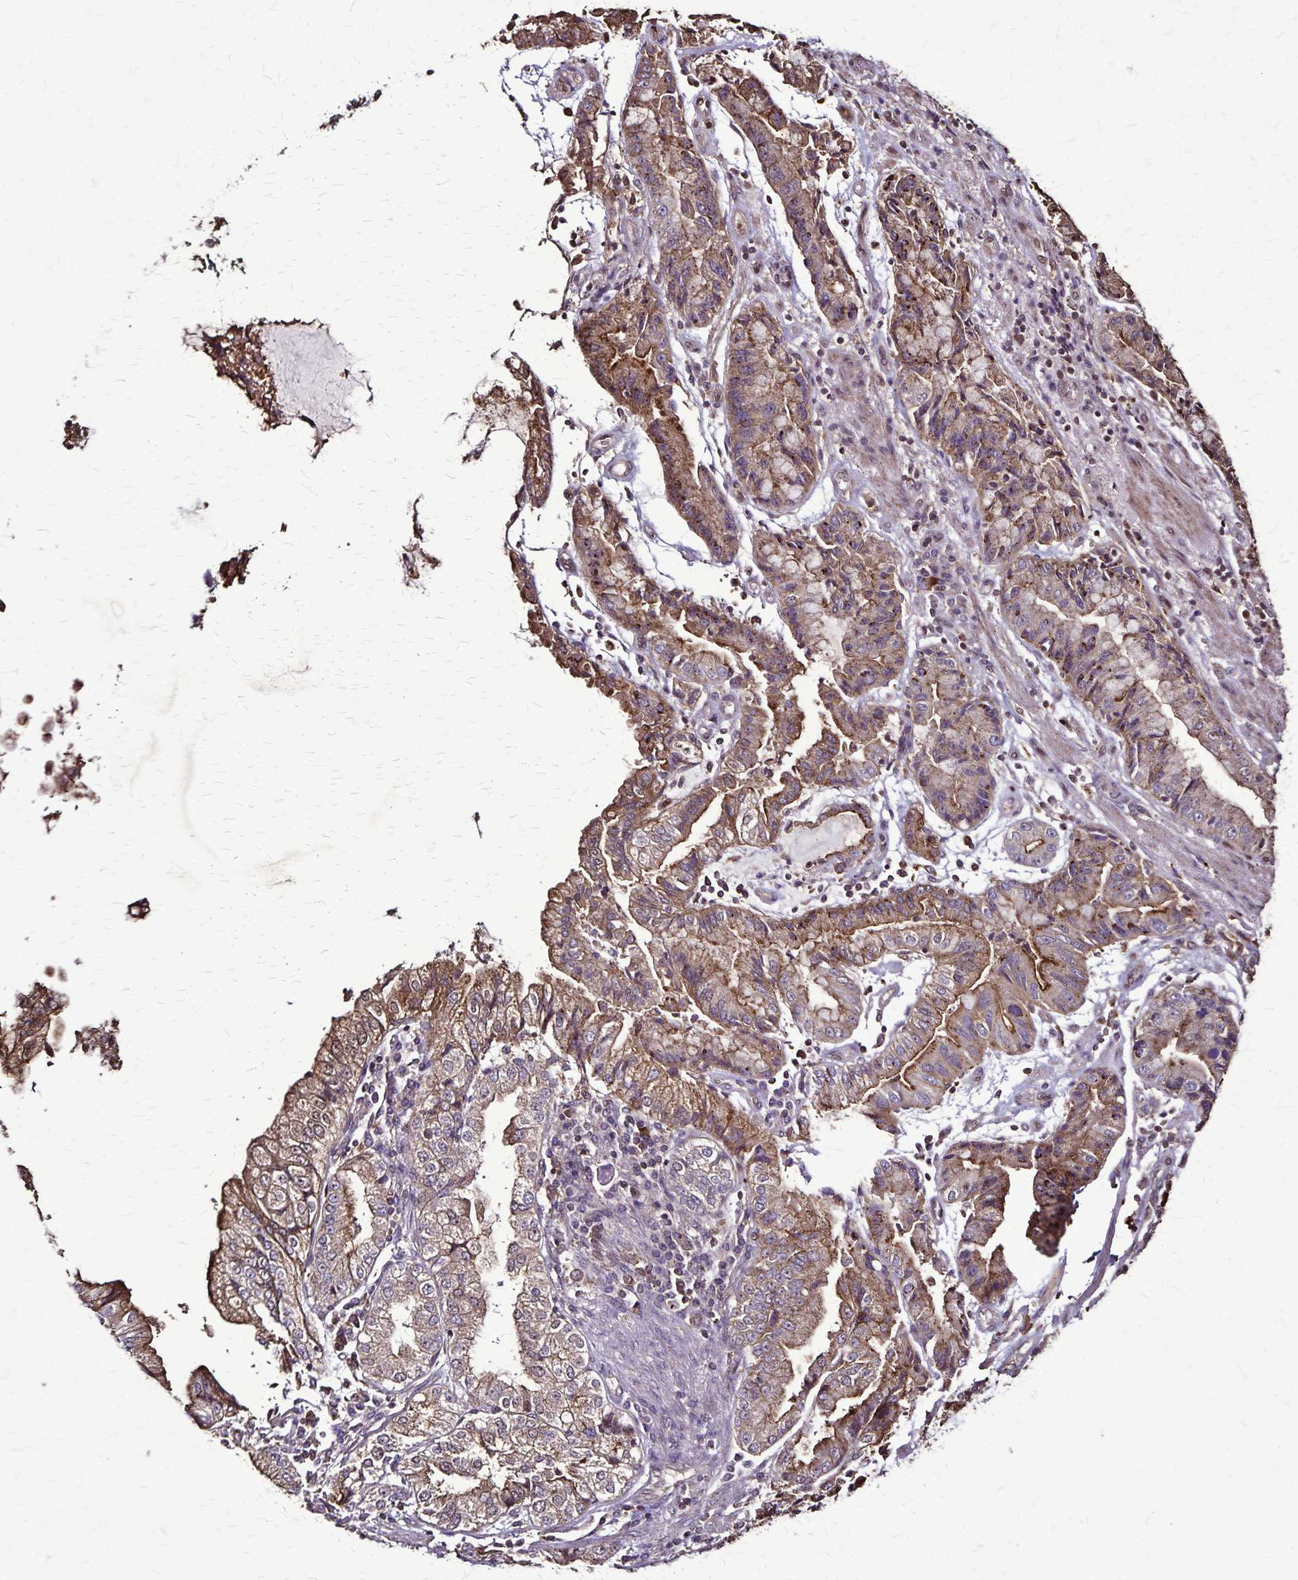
{"staining": {"intensity": "moderate", "quantity": "25%-75%", "location": "cytoplasmic/membranous"}, "tissue": "stomach cancer", "cell_type": "Tumor cells", "image_type": "cancer", "snomed": [{"axis": "morphology", "description": "Adenocarcinoma, NOS"}, {"axis": "topography", "description": "Stomach, upper"}], "caption": "DAB (3,3'-diaminobenzidine) immunohistochemical staining of human stomach adenocarcinoma displays moderate cytoplasmic/membranous protein expression in approximately 25%-75% of tumor cells. (brown staining indicates protein expression, while blue staining denotes nuclei).", "gene": "CHMP1B", "patient": {"sex": "female", "age": 74}}